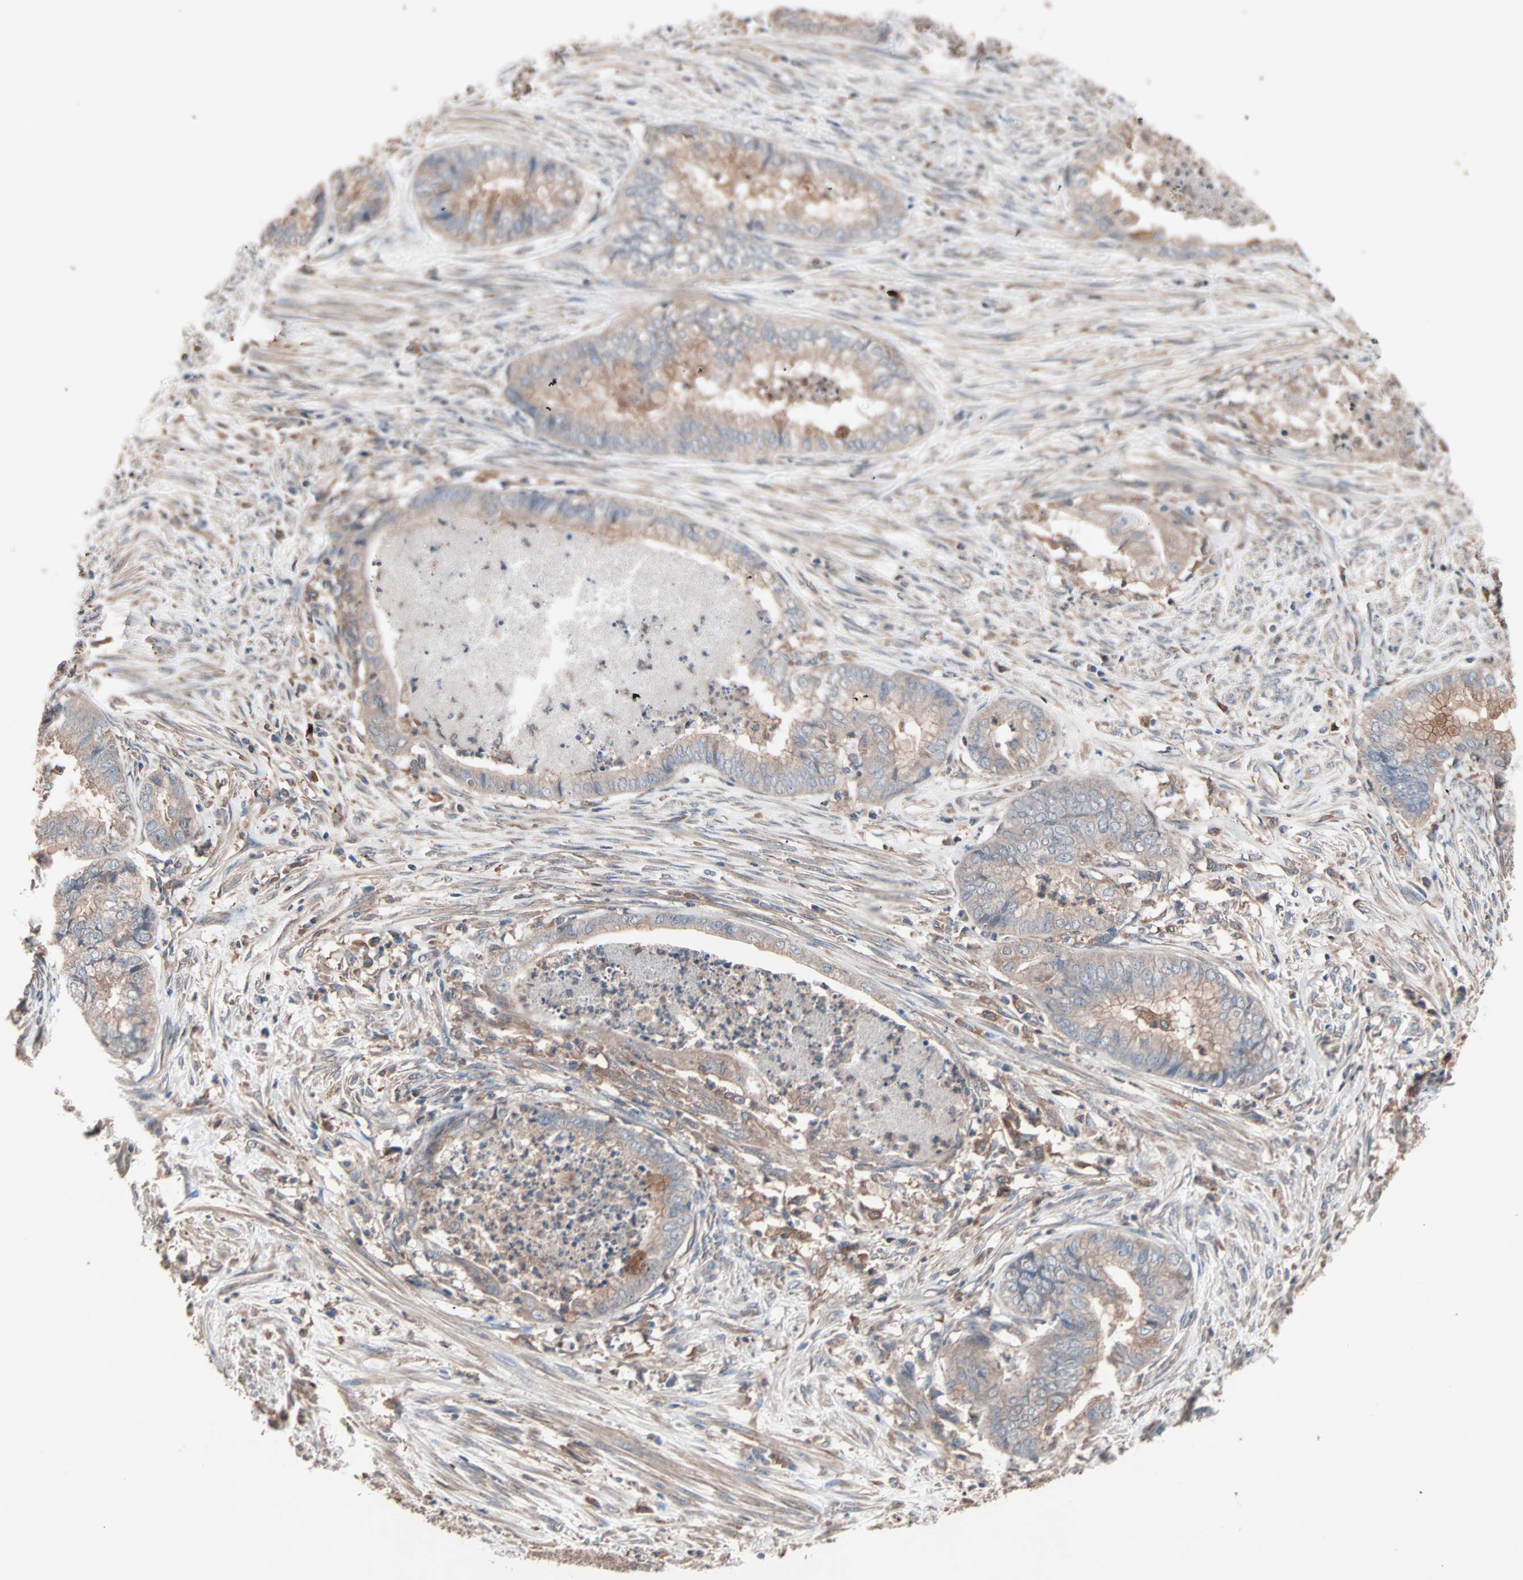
{"staining": {"intensity": "weak", "quantity": "25%-75%", "location": "cytoplasmic/membranous"}, "tissue": "endometrial cancer", "cell_type": "Tumor cells", "image_type": "cancer", "snomed": [{"axis": "morphology", "description": "Necrosis, NOS"}, {"axis": "morphology", "description": "Adenocarcinoma, NOS"}, {"axis": "topography", "description": "Endometrium"}], "caption": "Protein staining of endometrial cancer tissue shows weak cytoplasmic/membranous expression in about 25%-75% of tumor cells. Immunohistochemistry stains the protein of interest in brown and the nuclei are stained blue.", "gene": "ATG7", "patient": {"sex": "female", "age": 79}}